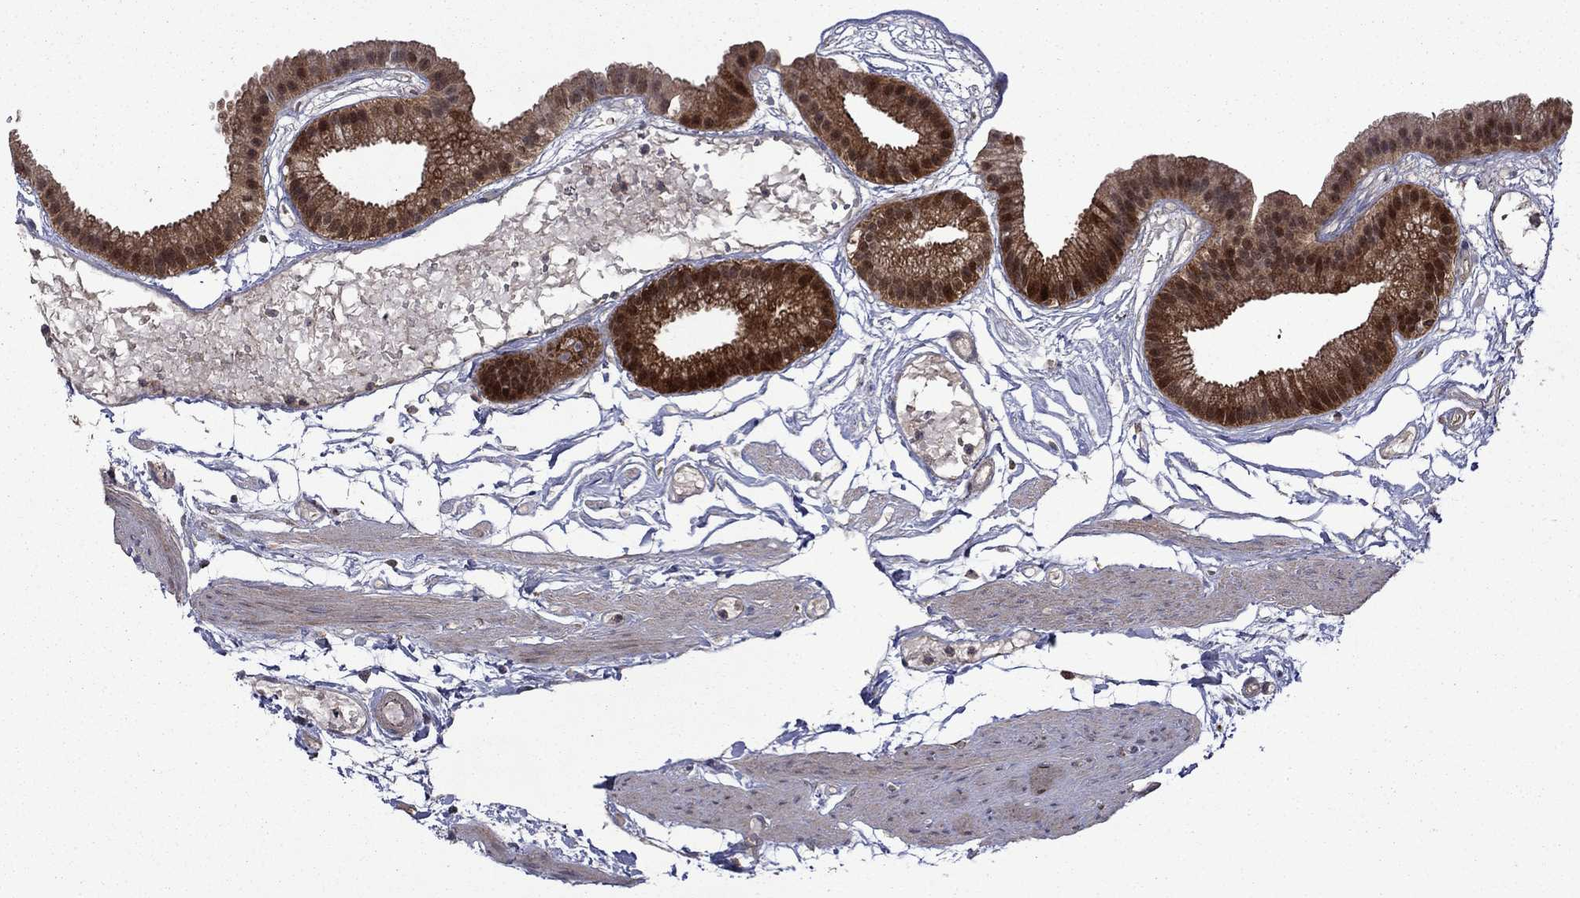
{"staining": {"intensity": "moderate", "quantity": ">75%", "location": "cytoplasmic/membranous"}, "tissue": "gallbladder", "cell_type": "Glandular cells", "image_type": "normal", "snomed": [{"axis": "morphology", "description": "Normal tissue, NOS"}, {"axis": "topography", "description": "Gallbladder"}], "caption": "Moderate cytoplasmic/membranous protein staining is seen in about >75% of glandular cells in gallbladder. The staining is performed using DAB brown chromogen to label protein expression. The nuclei are counter-stained blue using hematoxylin.", "gene": "TPMT", "patient": {"sex": "female", "age": 45}}